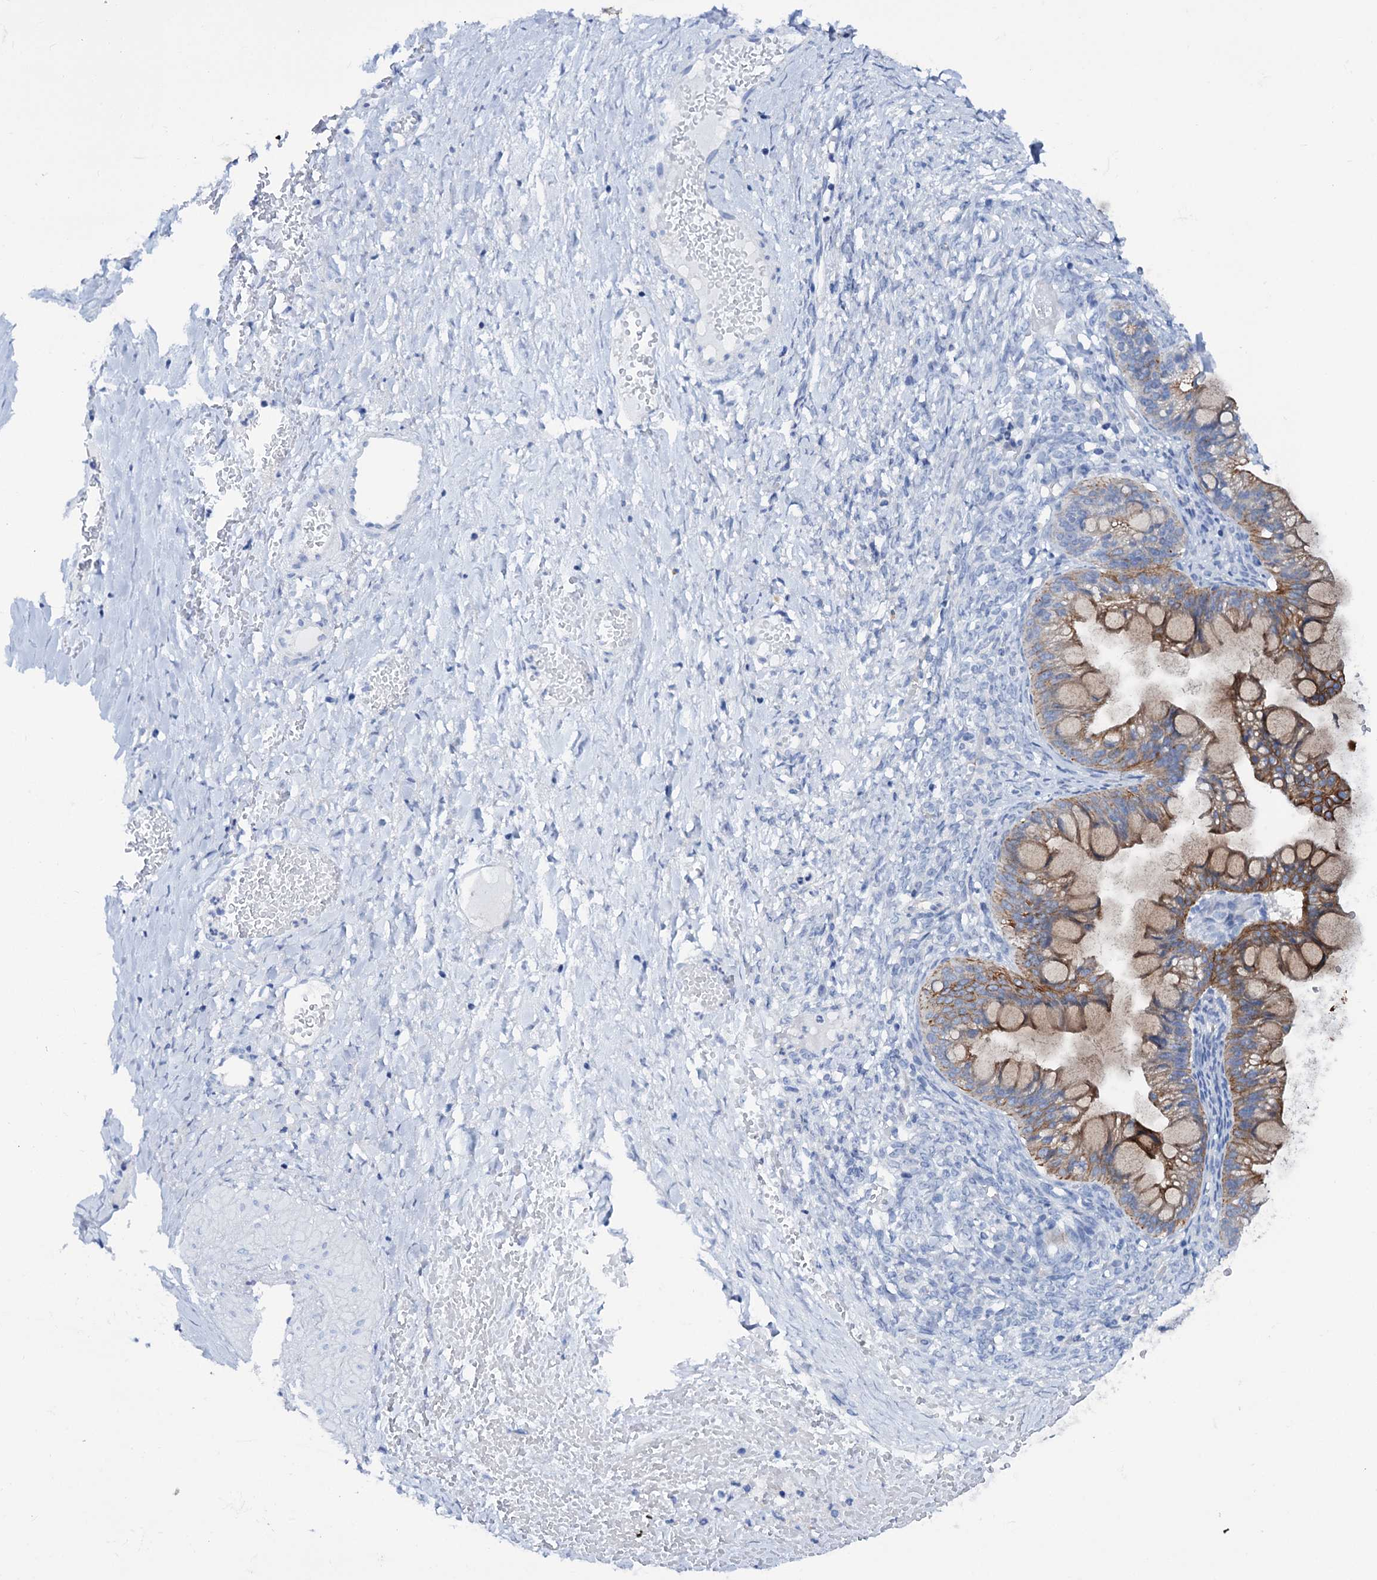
{"staining": {"intensity": "moderate", "quantity": ">75%", "location": "cytoplasmic/membranous"}, "tissue": "ovarian cancer", "cell_type": "Tumor cells", "image_type": "cancer", "snomed": [{"axis": "morphology", "description": "Cystadenocarcinoma, mucinous, NOS"}, {"axis": "topography", "description": "Ovary"}], "caption": "Human mucinous cystadenocarcinoma (ovarian) stained with a protein marker demonstrates moderate staining in tumor cells.", "gene": "FAAP20", "patient": {"sex": "female", "age": 73}}